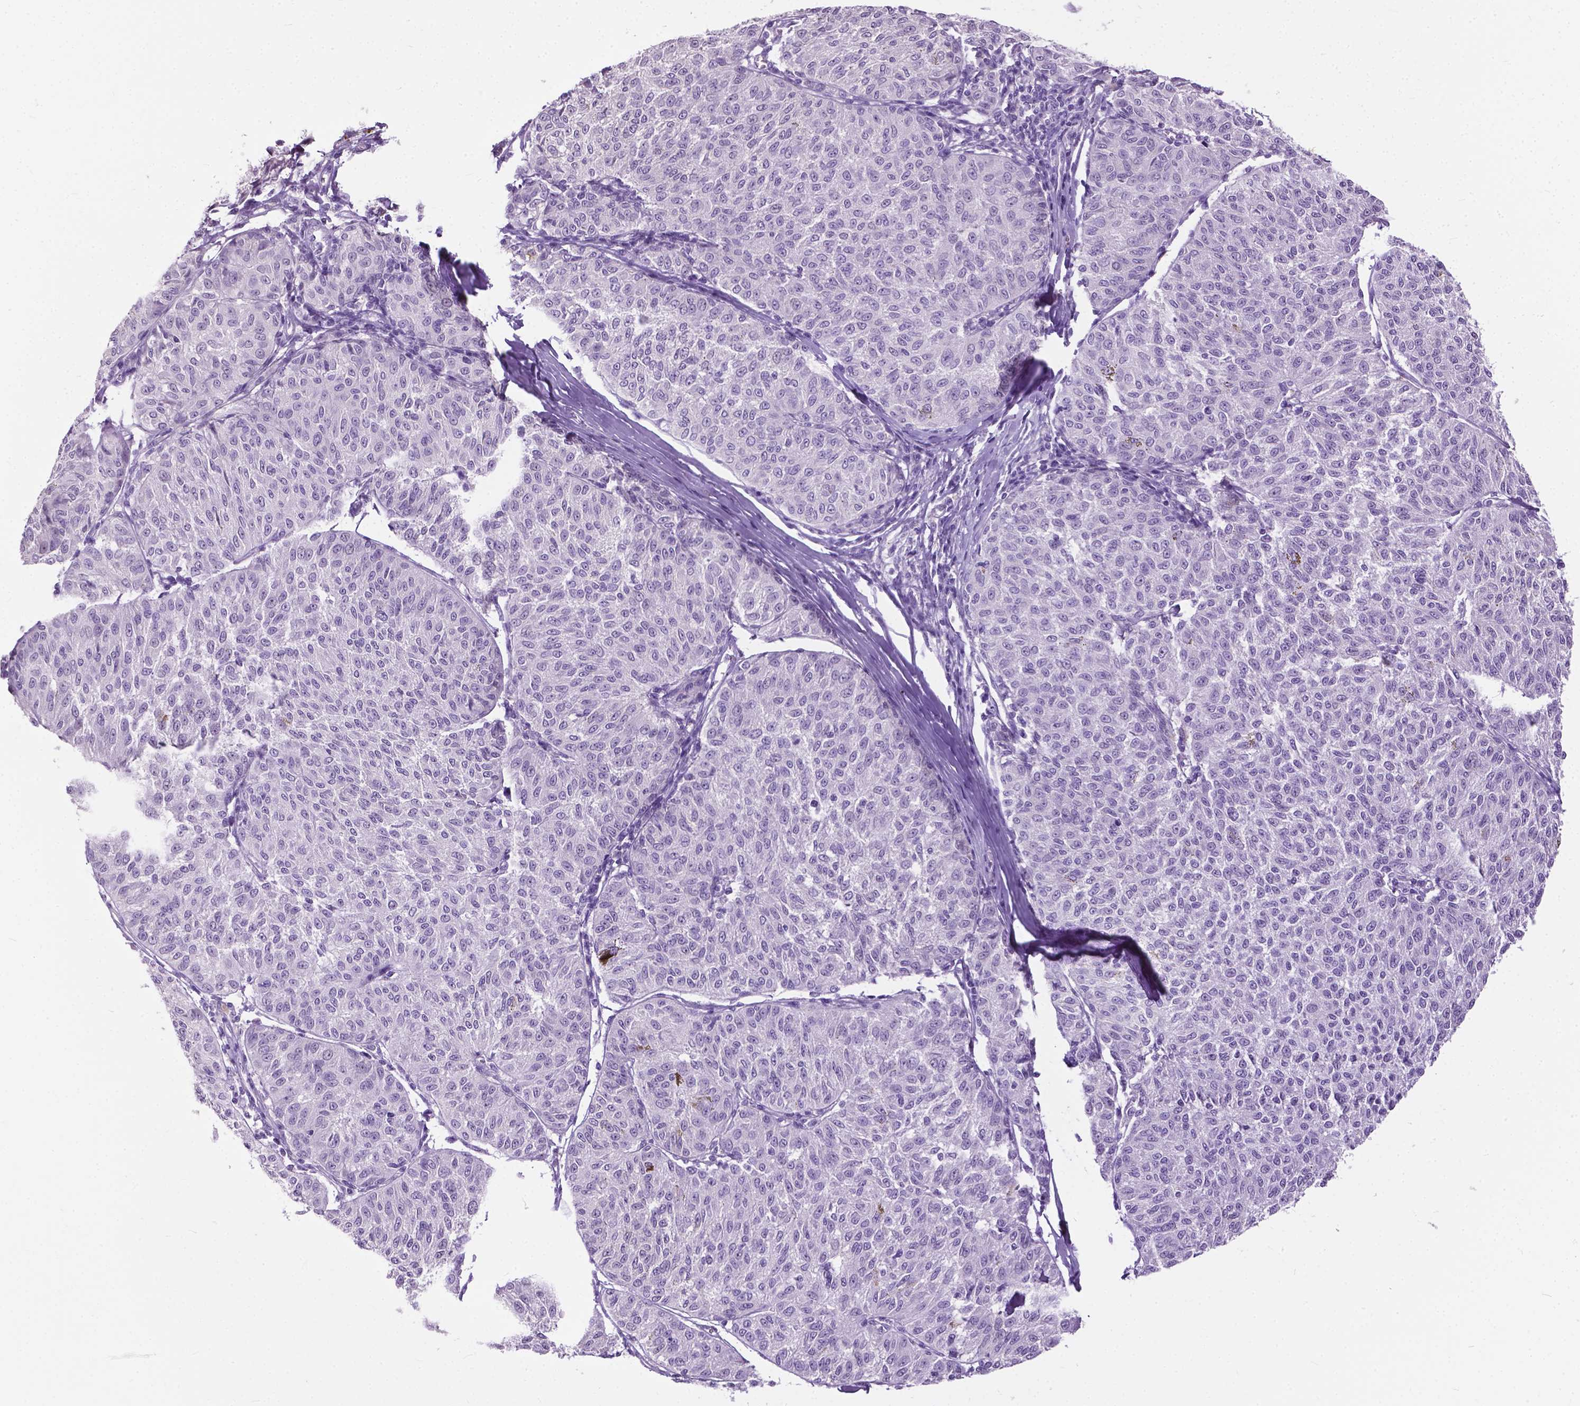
{"staining": {"intensity": "negative", "quantity": "none", "location": "none"}, "tissue": "melanoma", "cell_type": "Tumor cells", "image_type": "cancer", "snomed": [{"axis": "morphology", "description": "Malignant melanoma, NOS"}, {"axis": "topography", "description": "Skin"}], "caption": "High magnification brightfield microscopy of melanoma stained with DAB (brown) and counterstained with hematoxylin (blue): tumor cells show no significant expression.", "gene": "GPR37L1", "patient": {"sex": "female", "age": 72}}